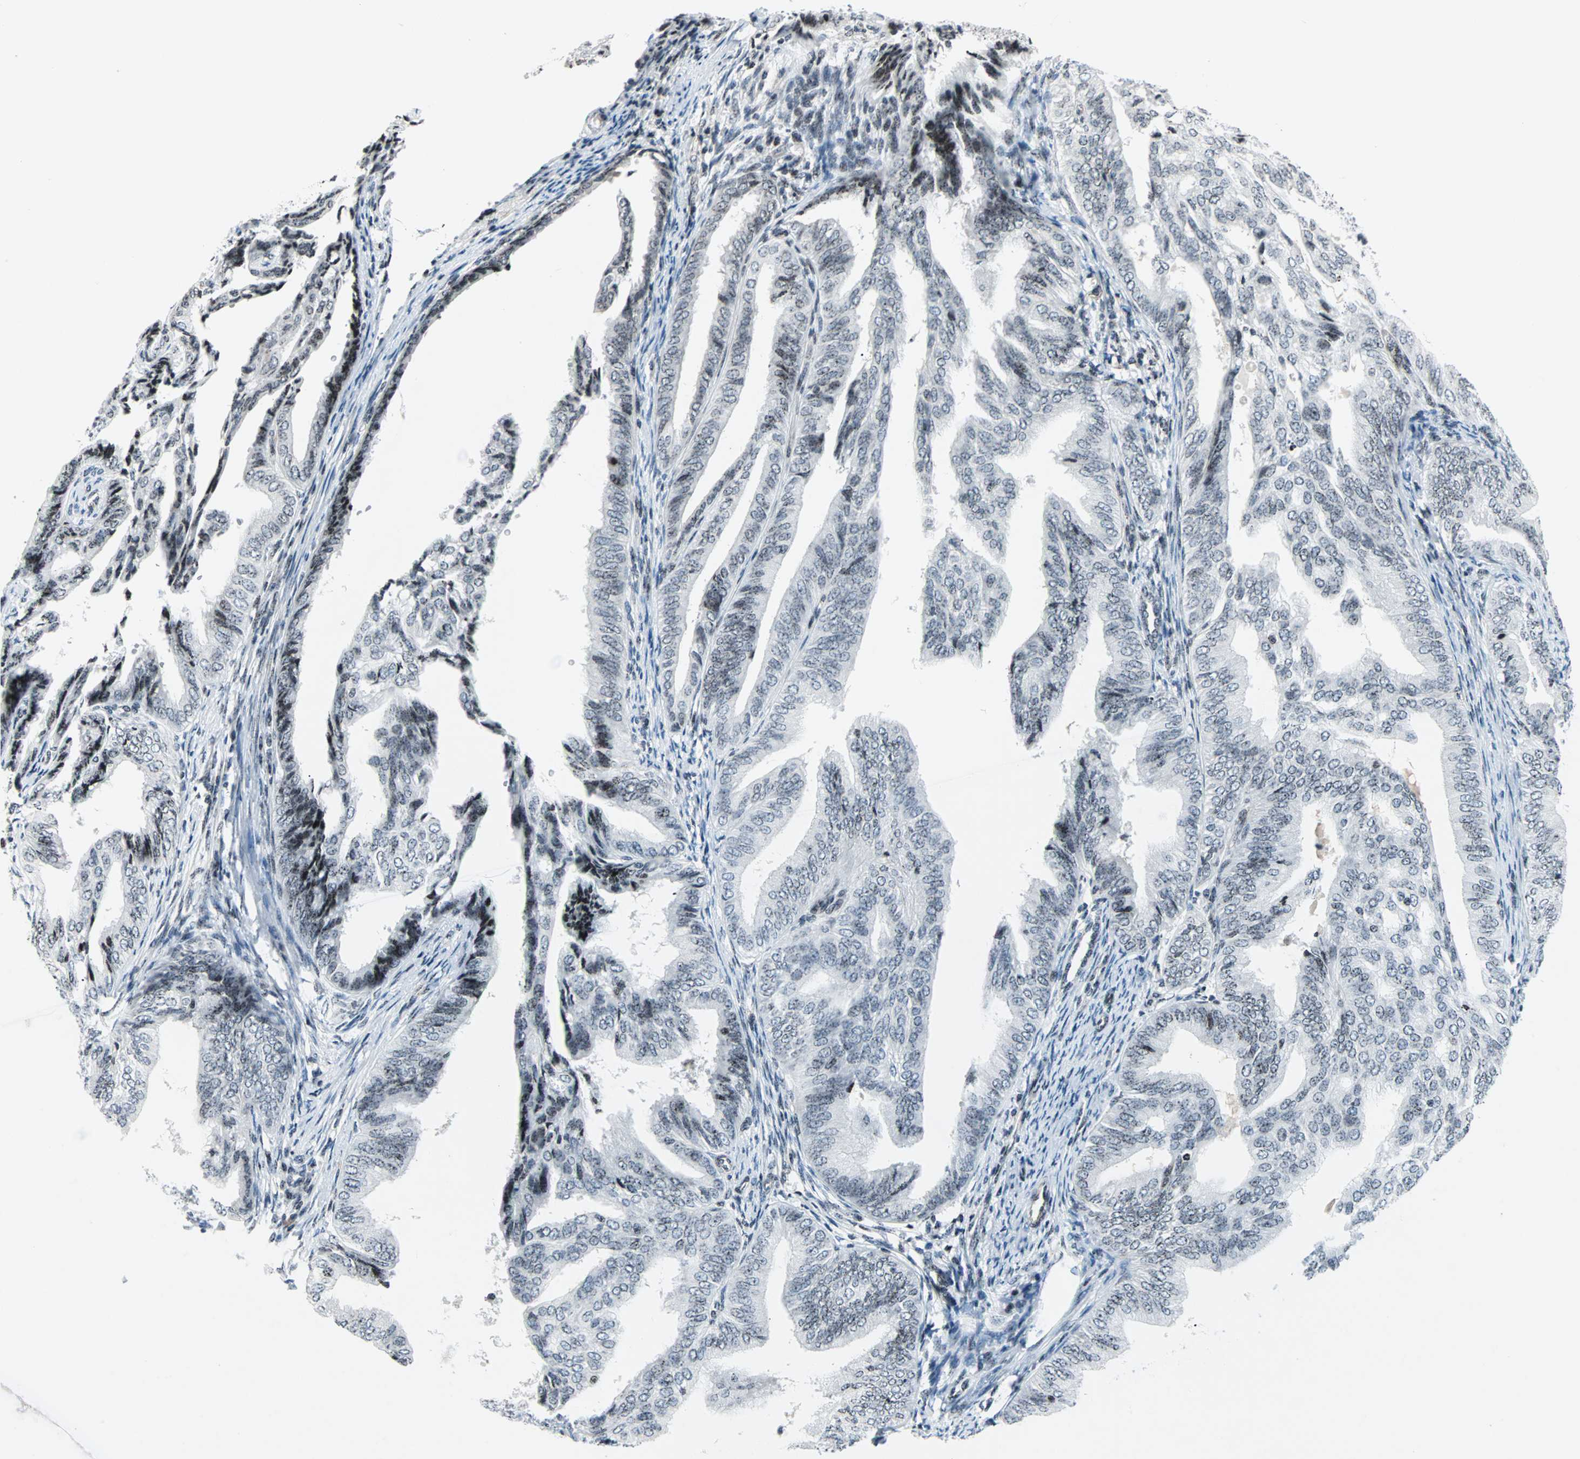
{"staining": {"intensity": "weak", "quantity": "25%-75%", "location": "nuclear"}, "tissue": "endometrial cancer", "cell_type": "Tumor cells", "image_type": "cancer", "snomed": [{"axis": "morphology", "description": "Adenocarcinoma, NOS"}, {"axis": "topography", "description": "Endometrium"}], "caption": "A high-resolution photomicrograph shows immunohistochemistry staining of endometrial adenocarcinoma, which reveals weak nuclear expression in about 25%-75% of tumor cells.", "gene": "CENPA", "patient": {"sex": "female", "age": 58}}